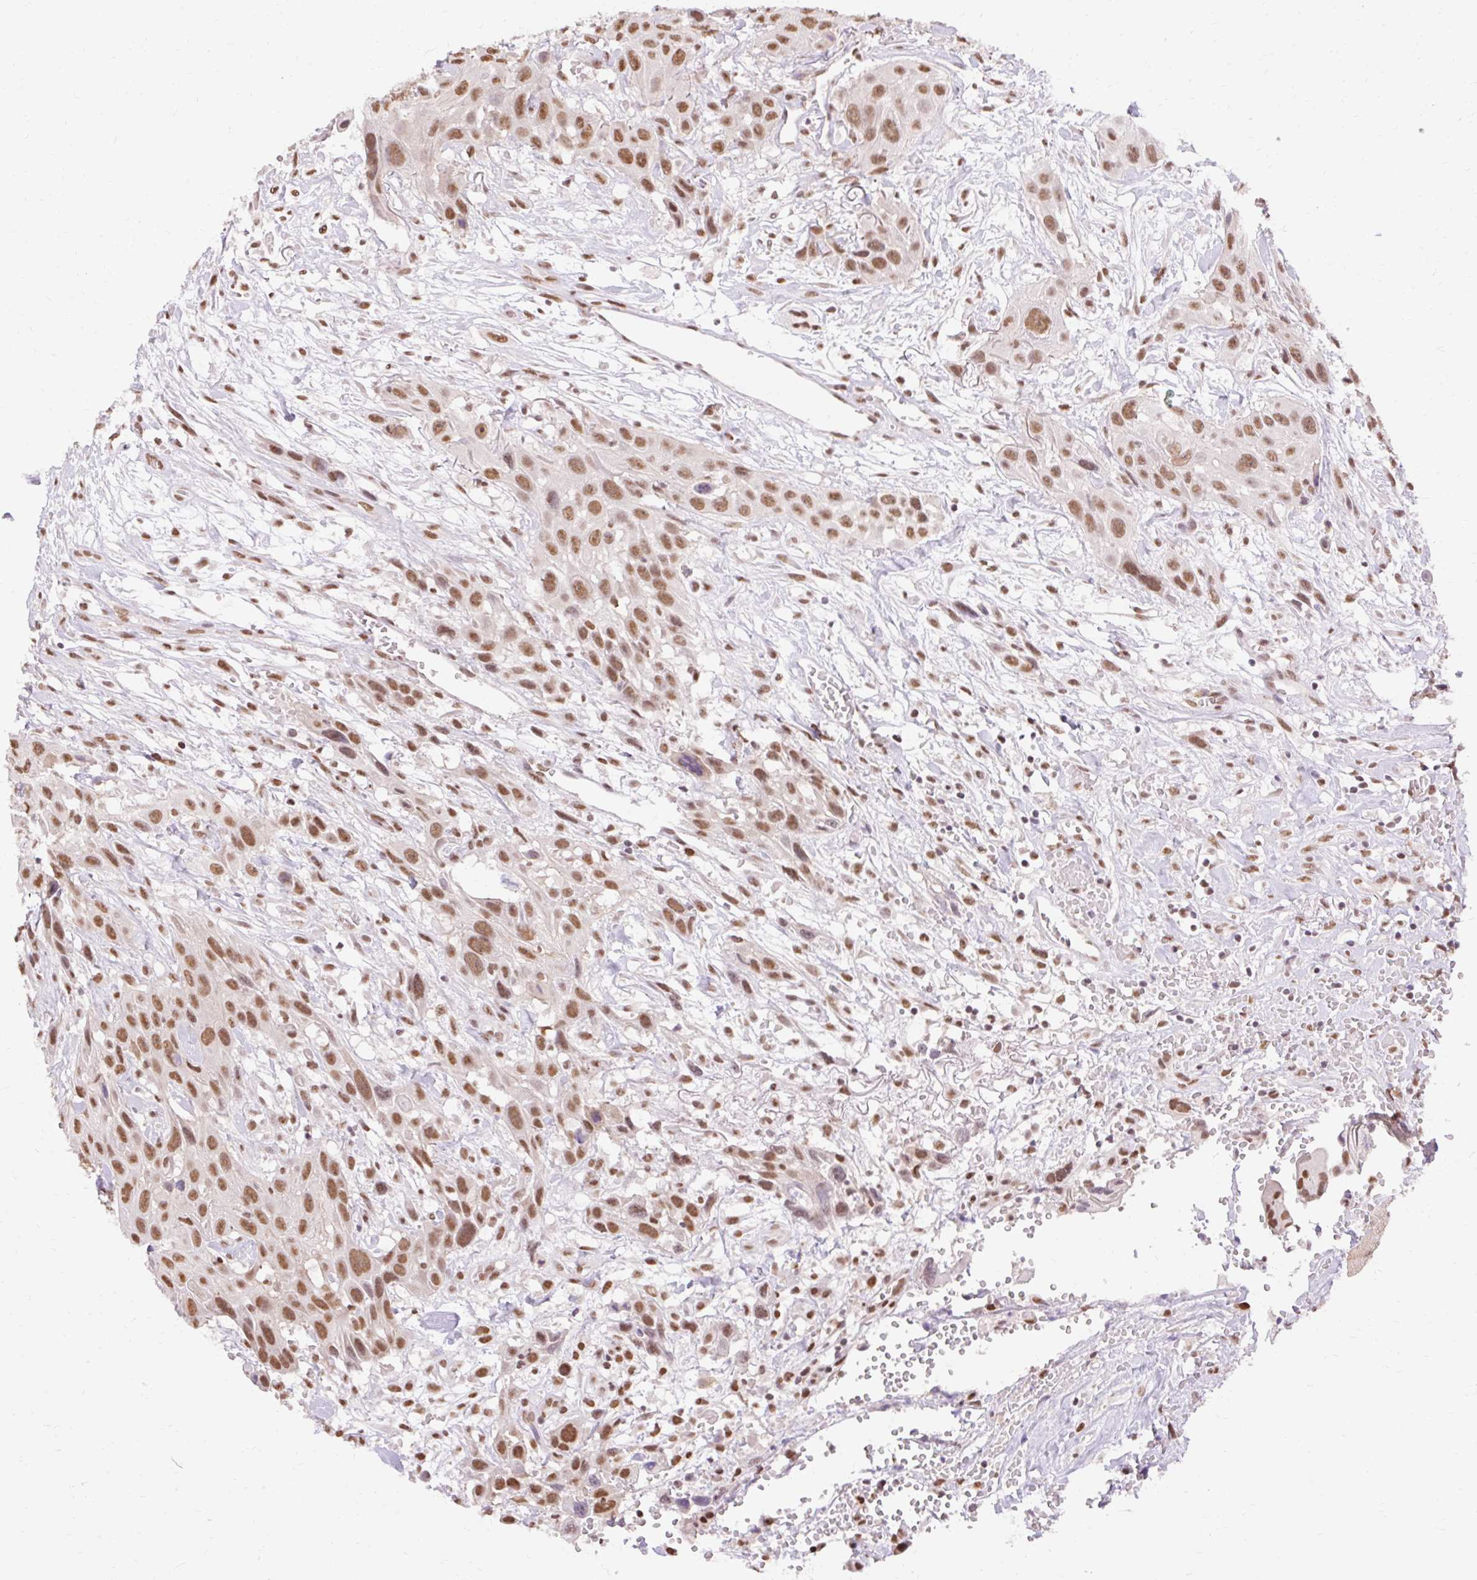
{"staining": {"intensity": "moderate", "quantity": ">75%", "location": "nuclear"}, "tissue": "head and neck cancer", "cell_type": "Tumor cells", "image_type": "cancer", "snomed": [{"axis": "morphology", "description": "Squamous cell carcinoma, NOS"}, {"axis": "topography", "description": "Head-Neck"}], "caption": "A brown stain highlights moderate nuclear expression of a protein in human head and neck squamous cell carcinoma tumor cells.", "gene": "NPIPB12", "patient": {"sex": "male", "age": 81}}